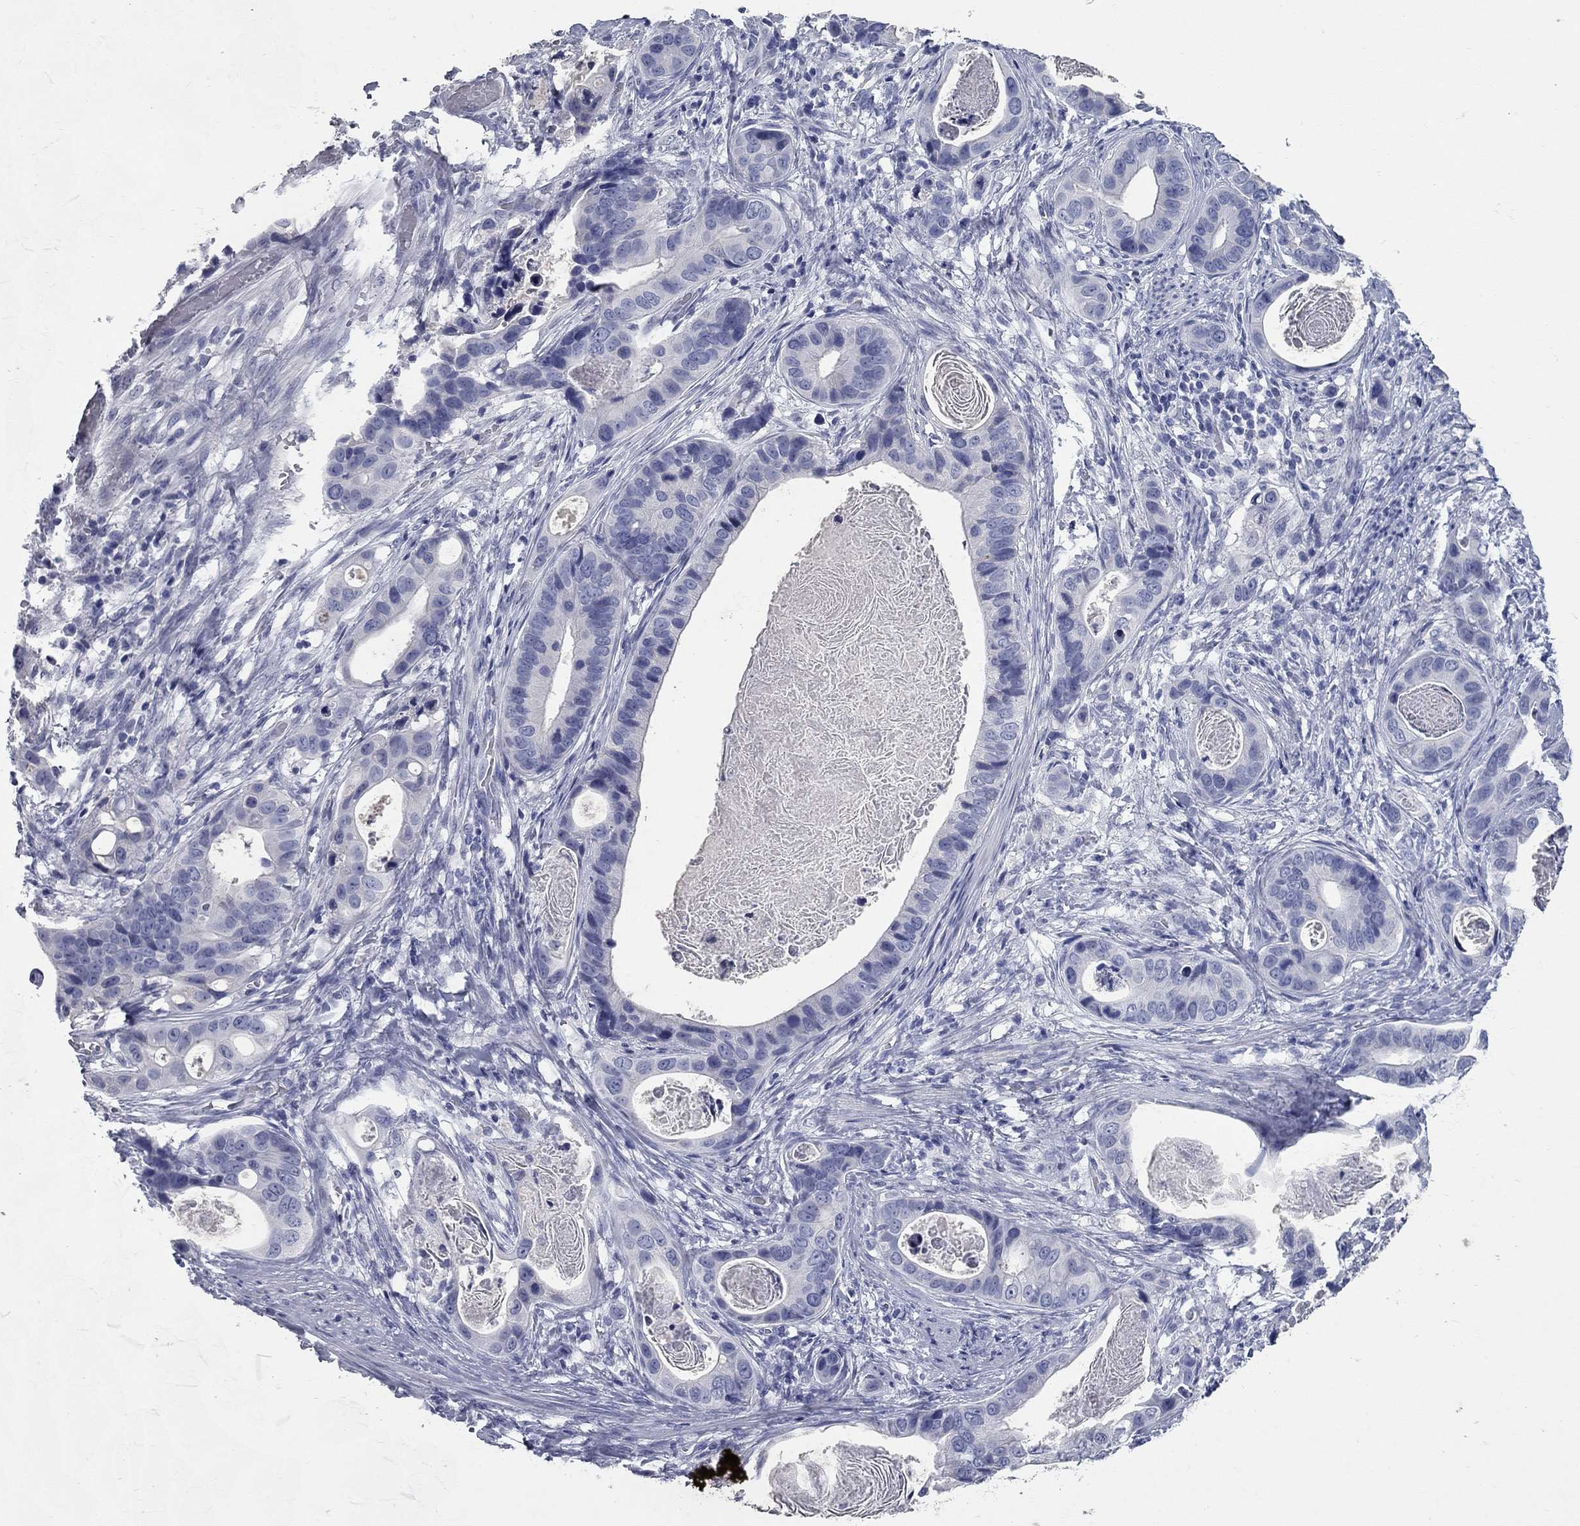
{"staining": {"intensity": "negative", "quantity": "none", "location": "none"}, "tissue": "stomach cancer", "cell_type": "Tumor cells", "image_type": "cancer", "snomed": [{"axis": "morphology", "description": "Adenocarcinoma, NOS"}, {"axis": "topography", "description": "Stomach"}], "caption": "DAB (3,3'-diaminobenzidine) immunohistochemical staining of stomach cancer (adenocarcinoma) shows no significant staining in tumor cells.", "gene": "SYT12", "patient": {"sex": "male", "age": 84}}